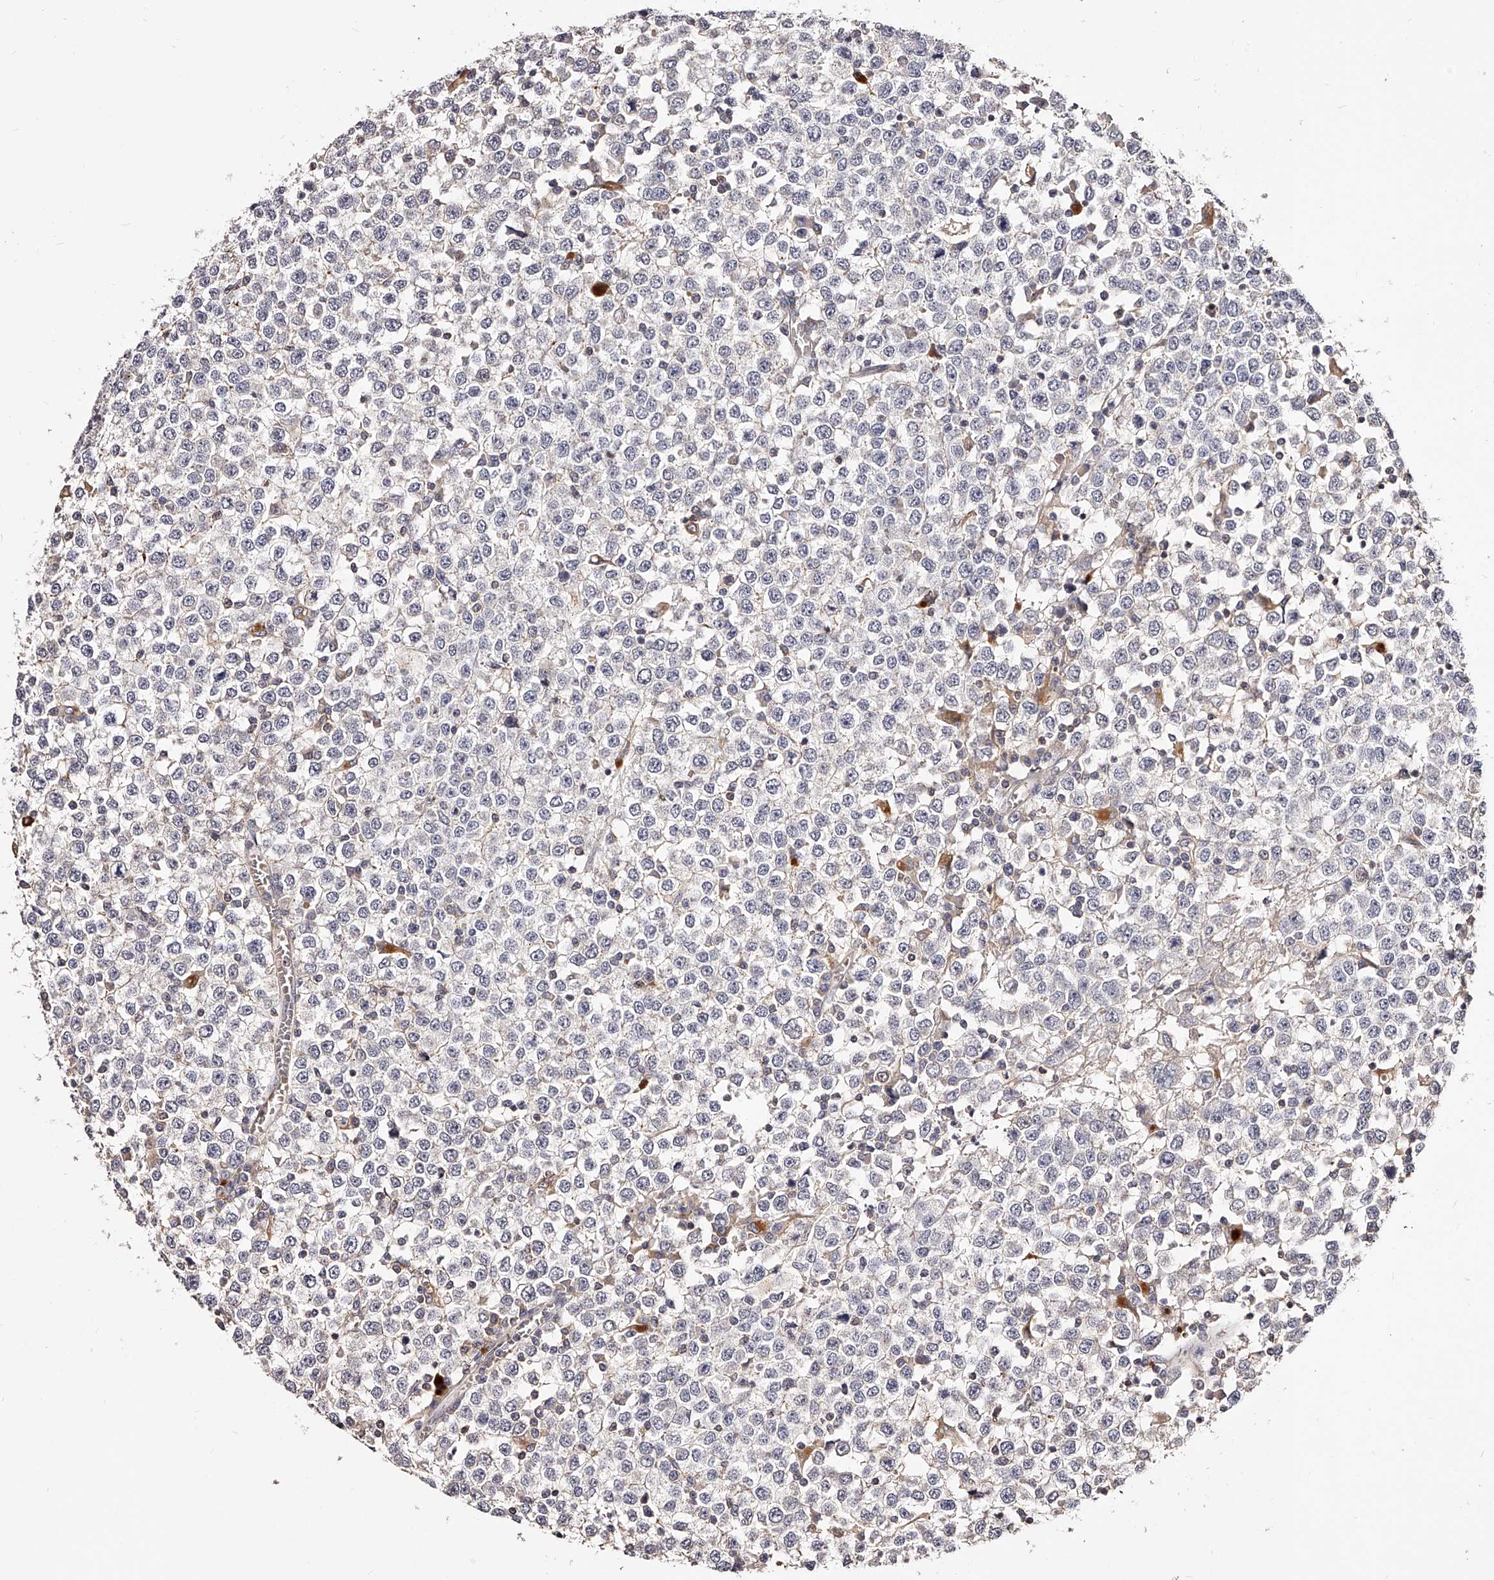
{"staining": {"intensity": "negative", "quantity": "none", "location": "none"}, "tissue": "testis cancer", "cell_type": "Tumor cells", "image_type": "cancer", "snomed": [{"axis": "morphology", "description": "Seminoma, NOS"}, {"axis": "topography", "description": "Testis"}], "caption": "The immunohistochemistry (IHC) histopathology image has no significant staining in tumor cells of testis cancer (seminoma) tissue.", "gene": "PHACTR1", "patient": {"sex": "male", "age": 65}}